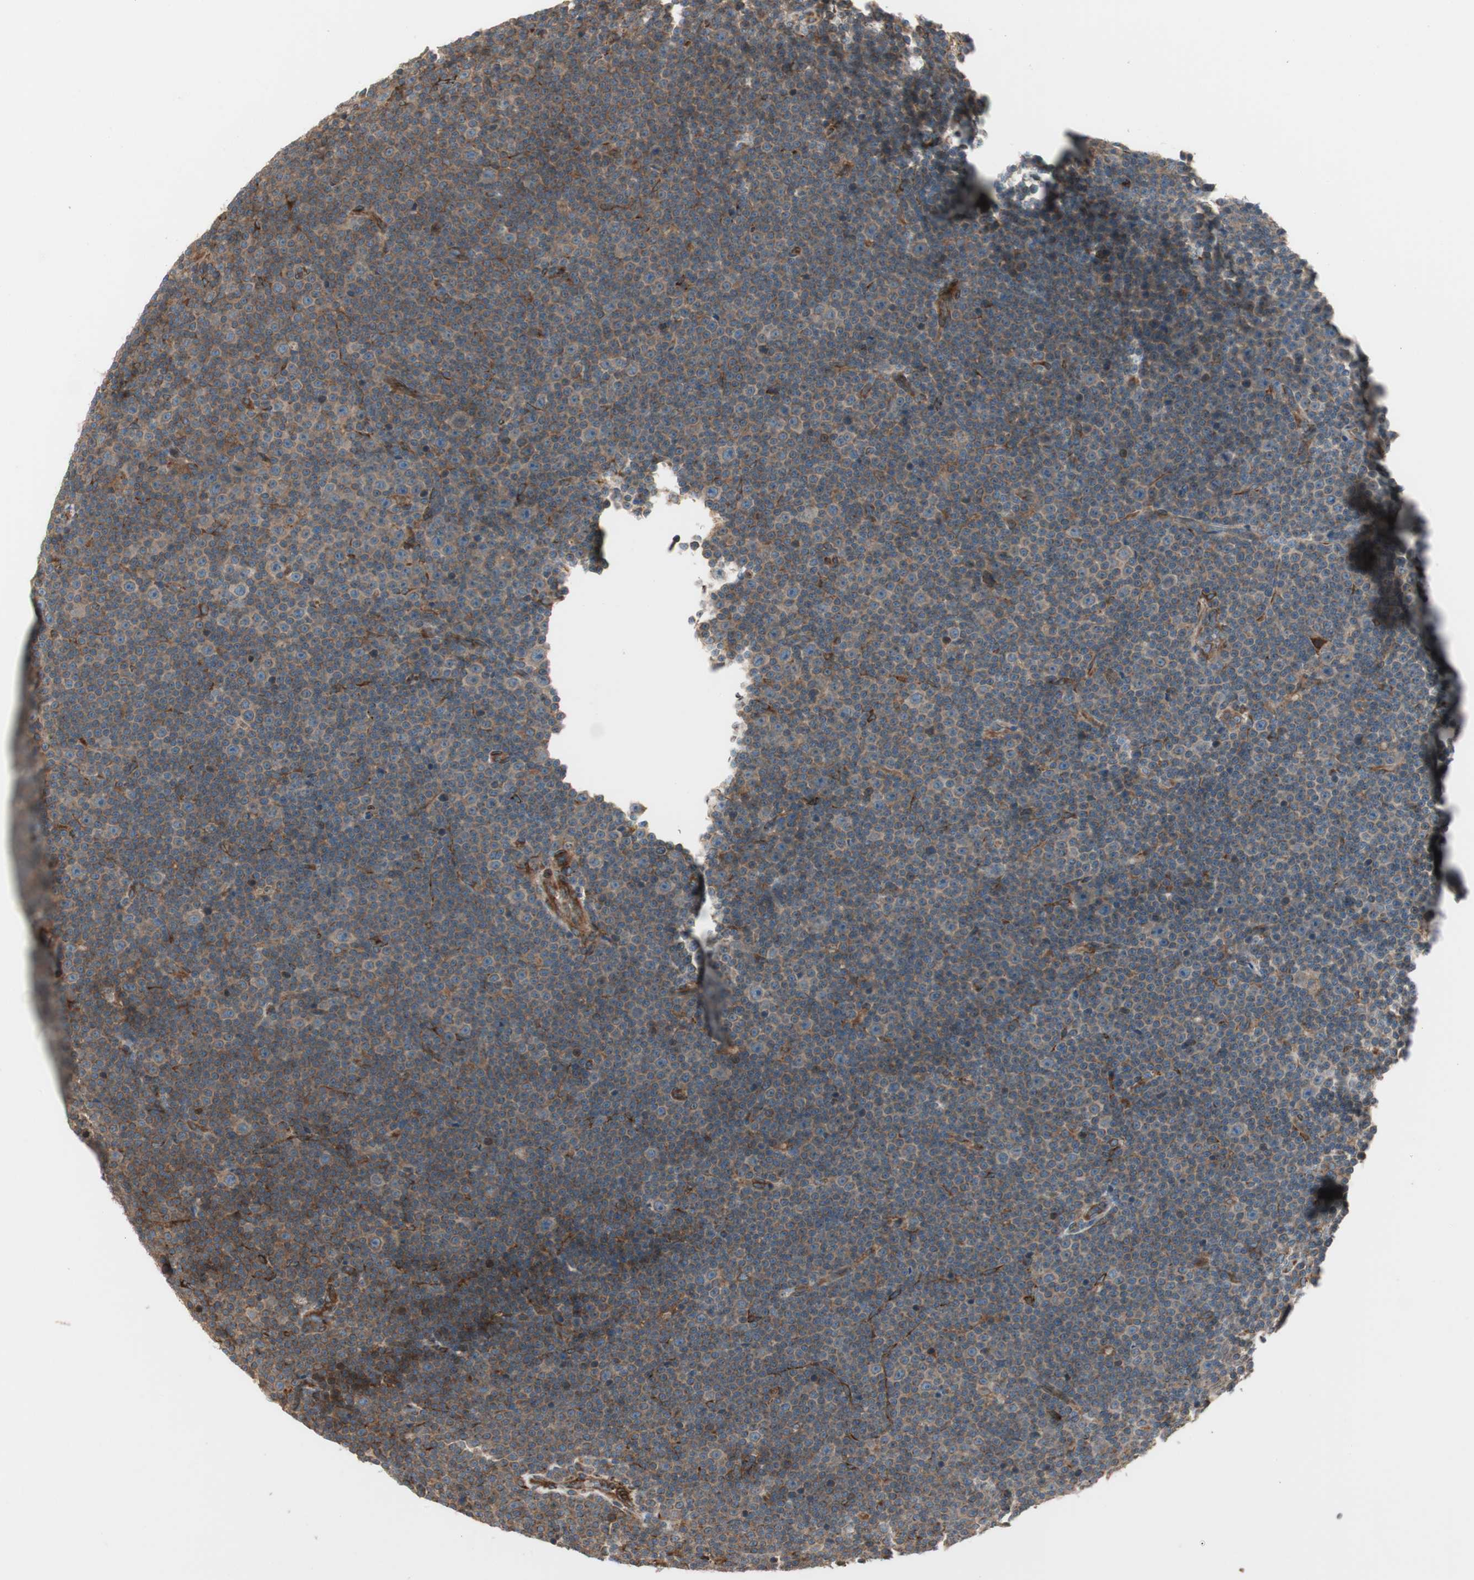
{"staining": {"intensity": "moderate", "quantity": ">75%", "location": "cytoplasmic/membranous"}, "tissue": "lymphoma", "cell_type": "Tumor cells", "image_type": "cancer", "snomed": [{"axis": "morphology", "description": "Malignant lymphoma, non-Hodgkin's type, Low grade"}, {"axis": "topography", "description": "Lymph node"}], "caption": "Tumor cells exhibit moderate cytoplasmic/membranous positivity in about >75% of cells in low-grade malignant lymphoma, non-Hodgkin's type. (IHC, brightfield microscopy, high magnification).", "gene": "PRKG1", "patient": {"sex": "female", "age": 67}}